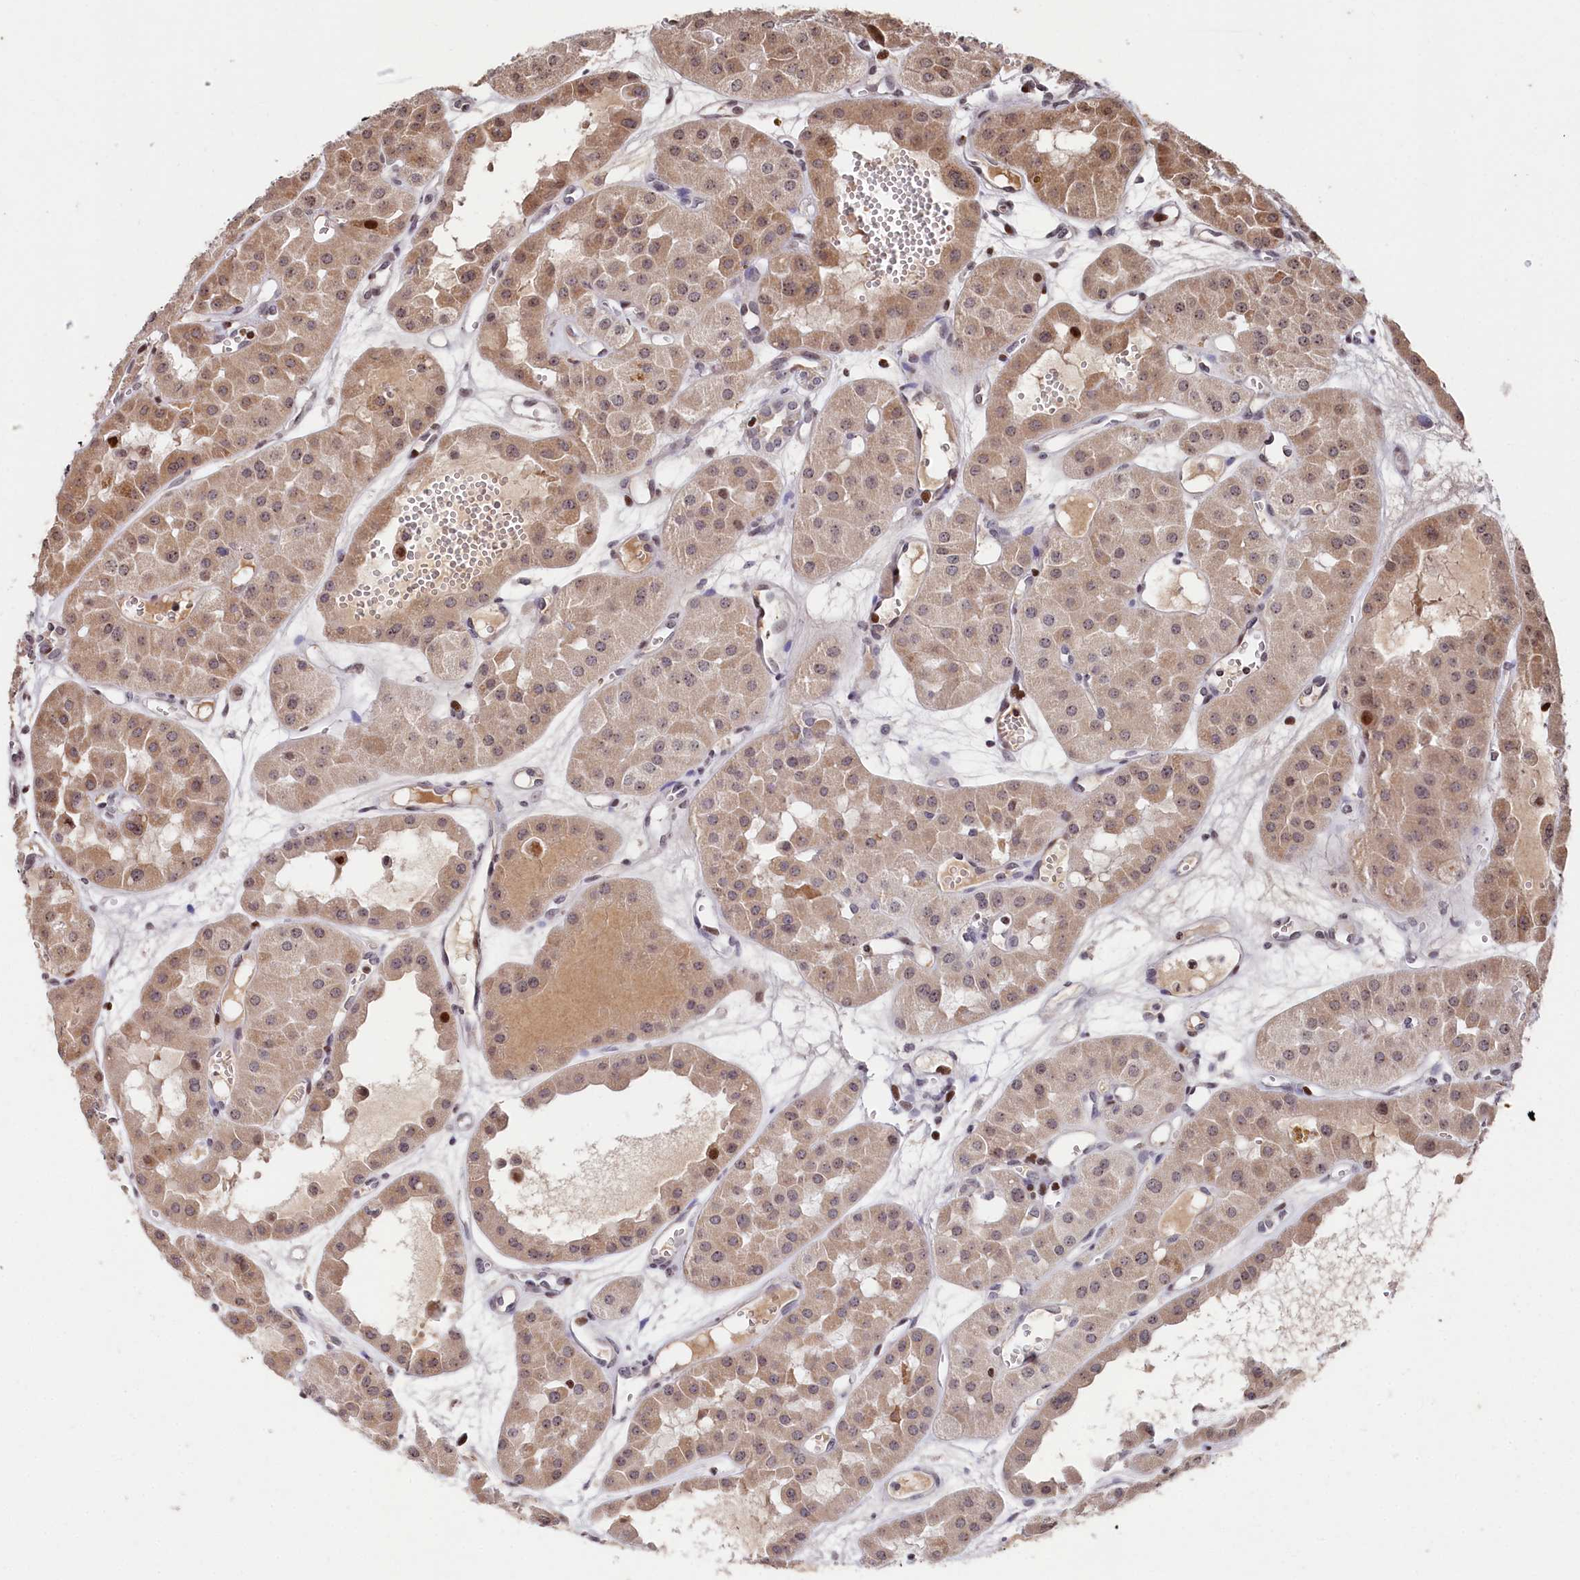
{"staining": {"intensity": "moderate", "quantity": ">75%", "location": "cytoplasmic/membranous"}, "tissue": "renal cancer", "cell_type": "Tumor cells", "image_type": "cancer", "snomed": [{"axis": "morphology", "description": "Carcinoma, NOS"}, {"axis": "topography", "description": "Kidney"}], "caption": "An image of renal carcinoma stained for a protein demonstrates moderate cytoplasmic/membranous brown staining in tumor cells. (Stains: DAB in brown, nuclei in blue, Microscopy: brightfield microscopy at high magnification).", "gene": "MCF2L2", "patient": {"sex": "female", "age": 75}}